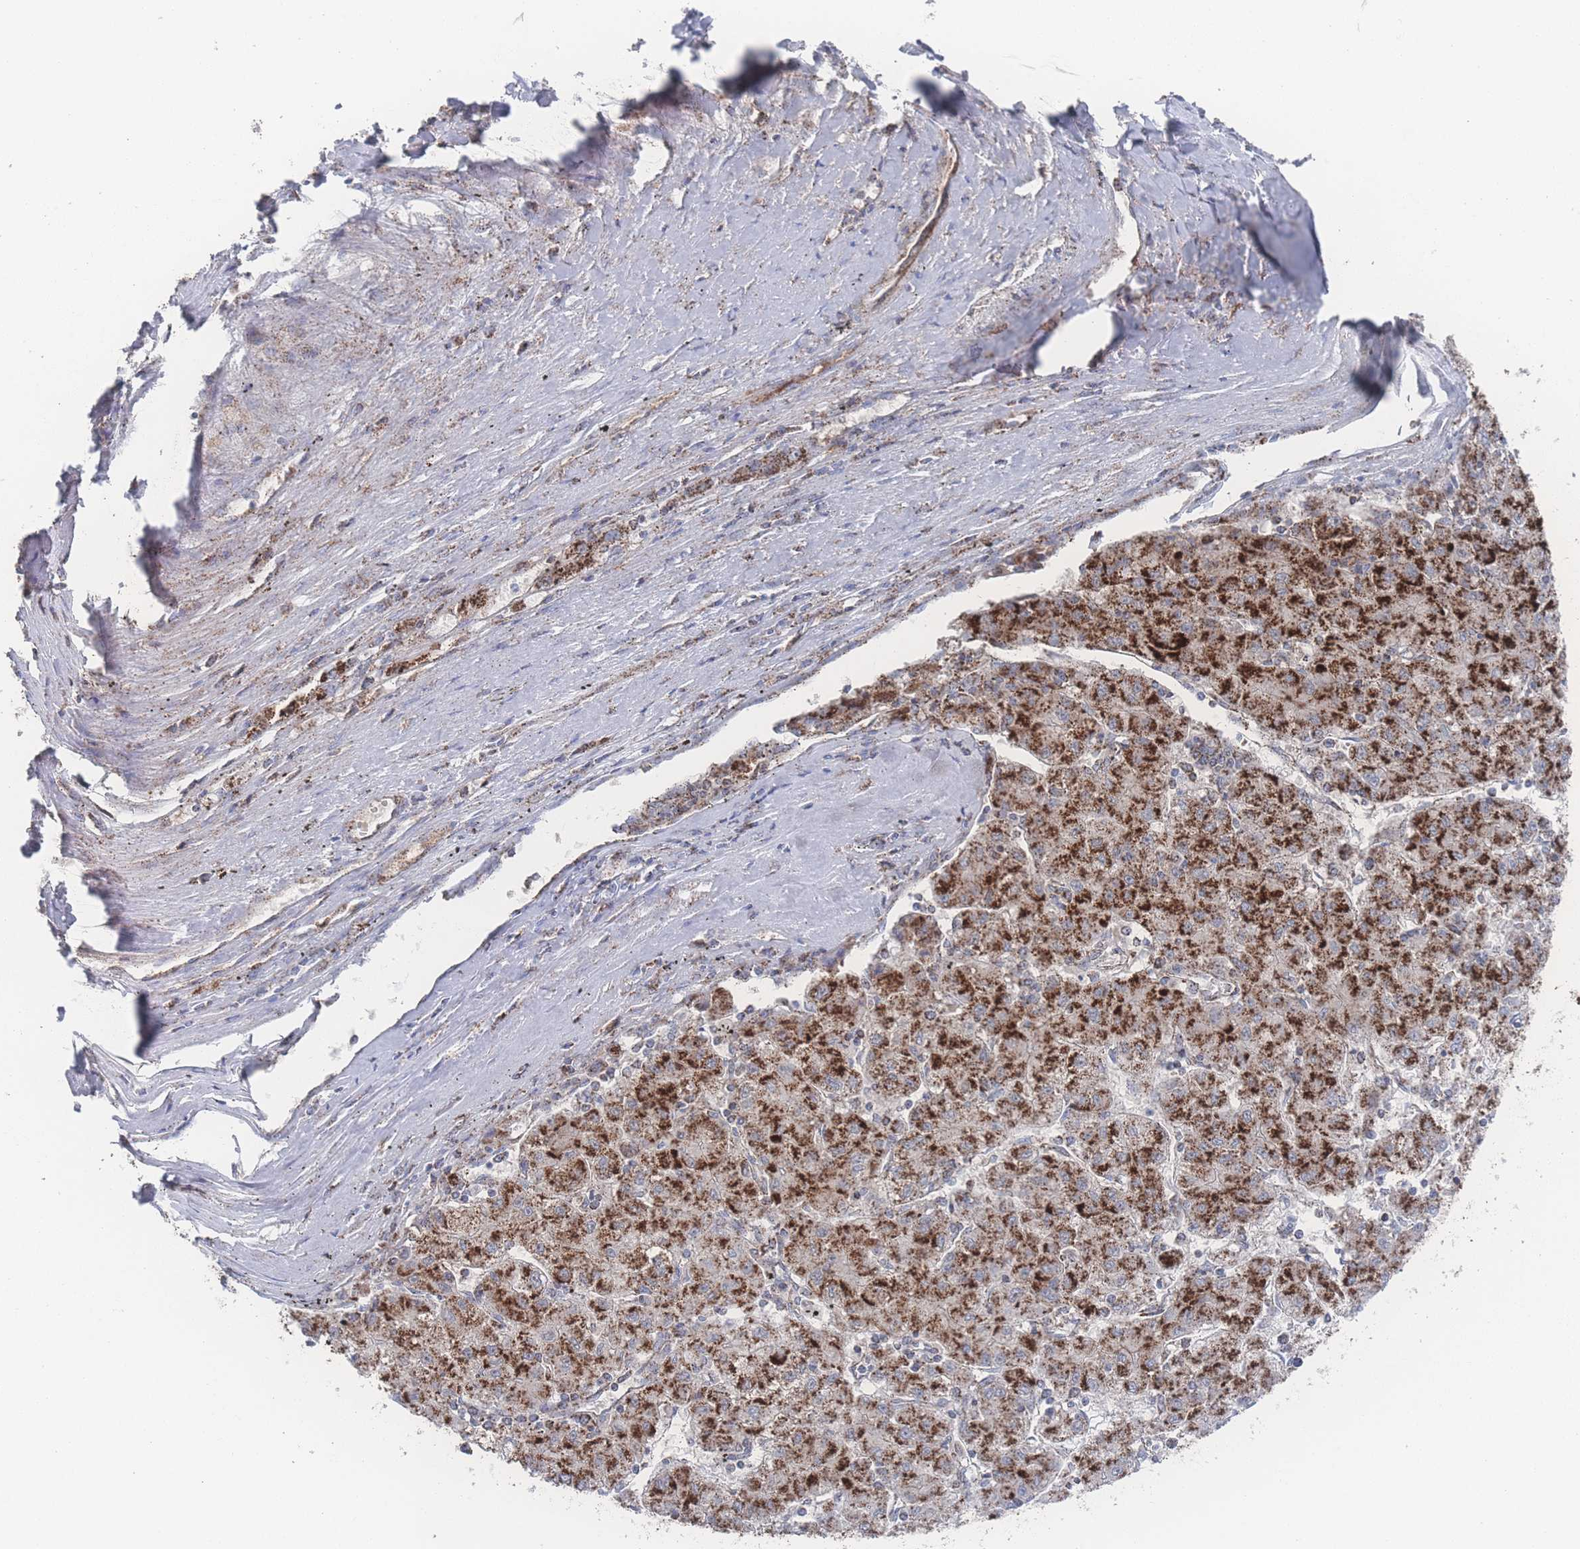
{"staining": {"intensity": "strong", "quantity": ">75%", "location": "cytoplasmic/membranous"}, "tissue": "liver cancer", "cell_type": "Tumor cells", "image_type": "cancer", "snomed": [{"axis": "morphology", "description": "Carcinoma, Hepatocellular, NOS"}, {"axis": "topography", "description": "Liver"}], "caption": "High-power microscopy captured an IHC histopathology image of hepatocellular carcinoma (liver), revealing strong cytoplasmic/membranous positivity in approximately >75% of tumor cells.", "gene": "PEX14", "patient": {"sex": "male", "age": 72}}